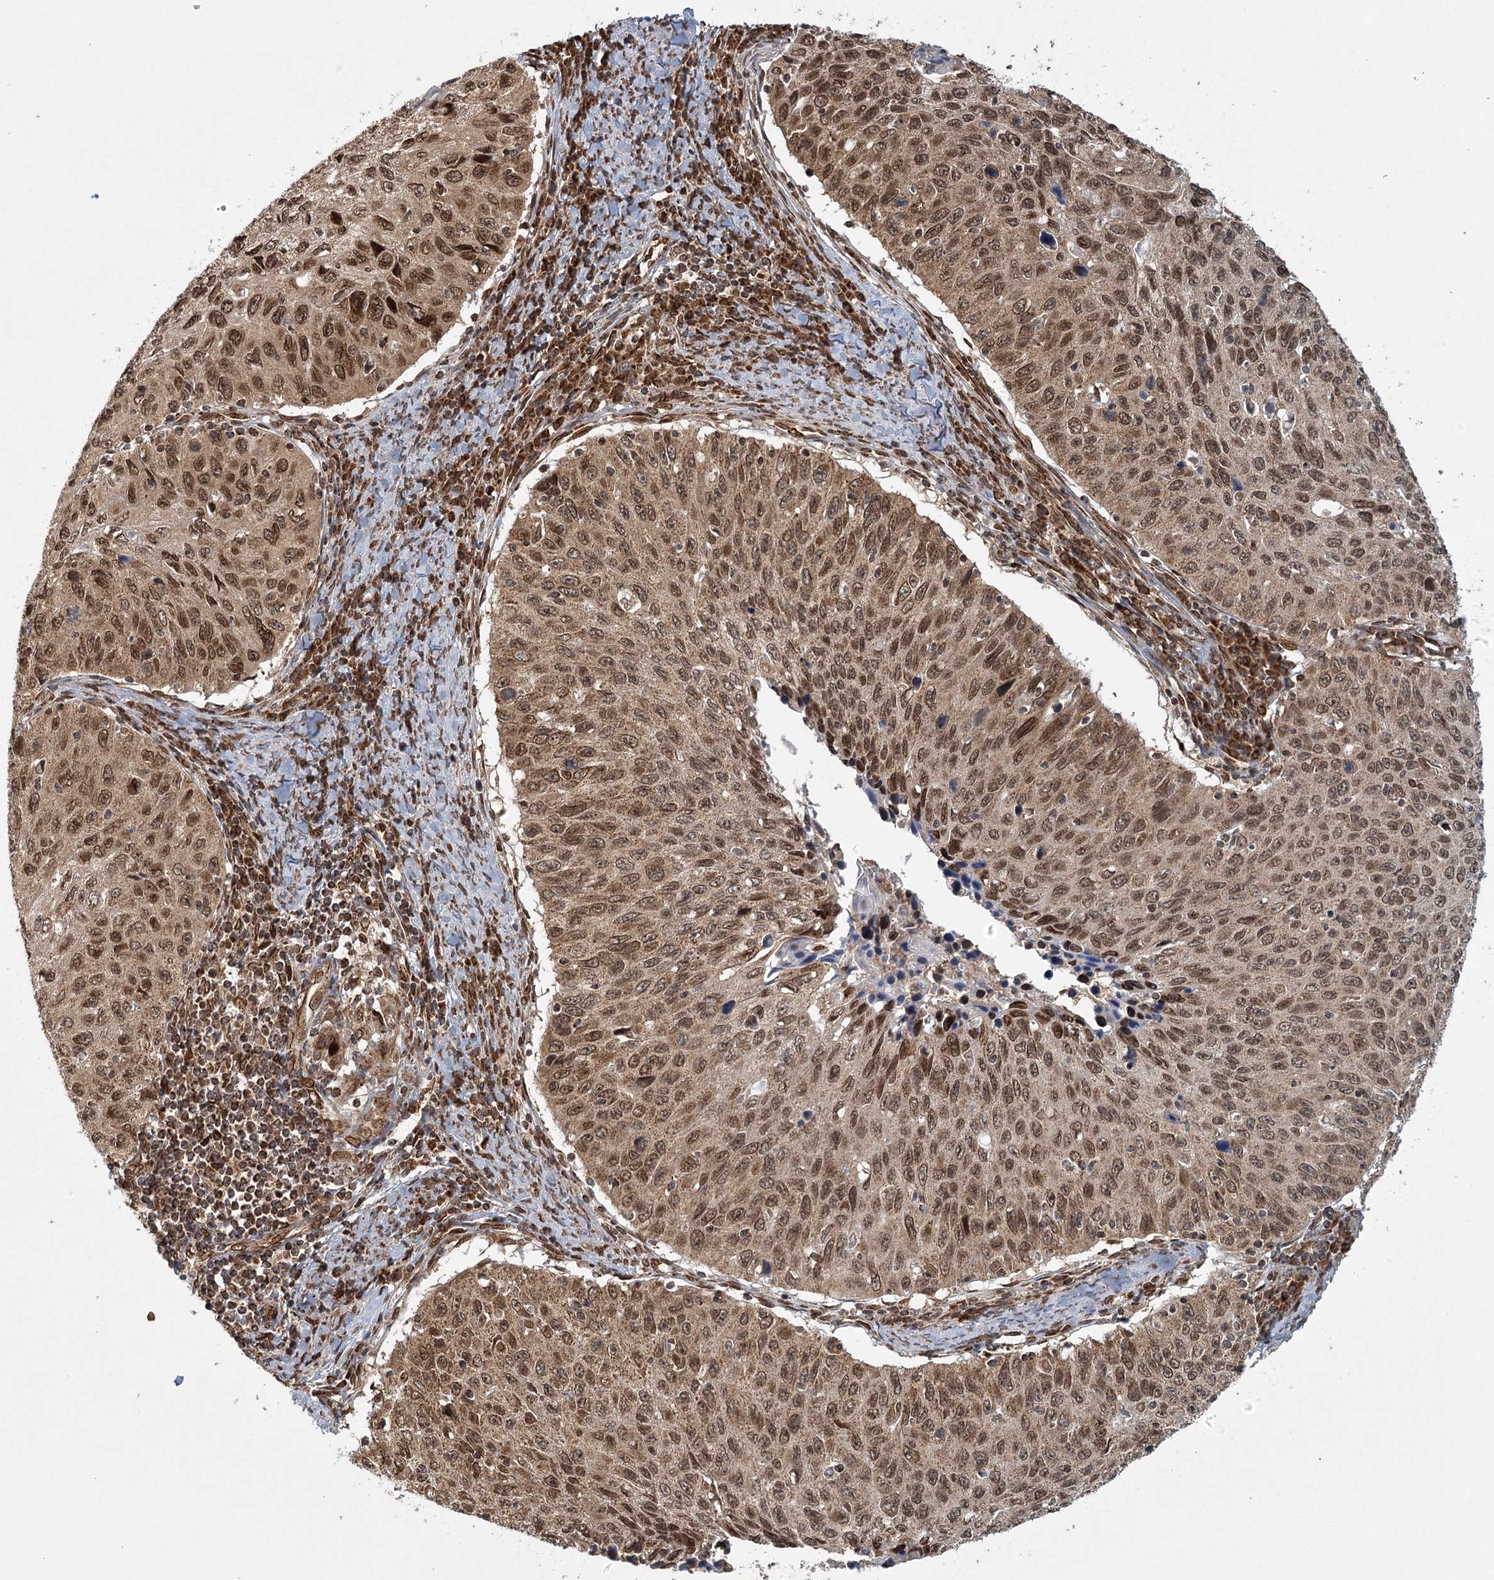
{"staining": {"intensity": "moderate", "quantity": ">75%", "location": "cytoplasmic/membranous,nuclear"}, "tissue": "cervical cancer", "cell_type": "Tumor cells", "image_type": "cancer", "snomed": [{"axis": "morphology", "description": "Squamous cell carcinoma, NOS"}, {"axis": "topography", "description": "Cervix"}], "caption": "This is a micrograph of immunohistochemistry staining of cervical squamous cell carcinoma, which shows moderate positivity in the cytoplasmic/membranous and nuclear of tumor cells.", "gene": "BCKDHA", "patient": {"sex": "female", "age": 53}}